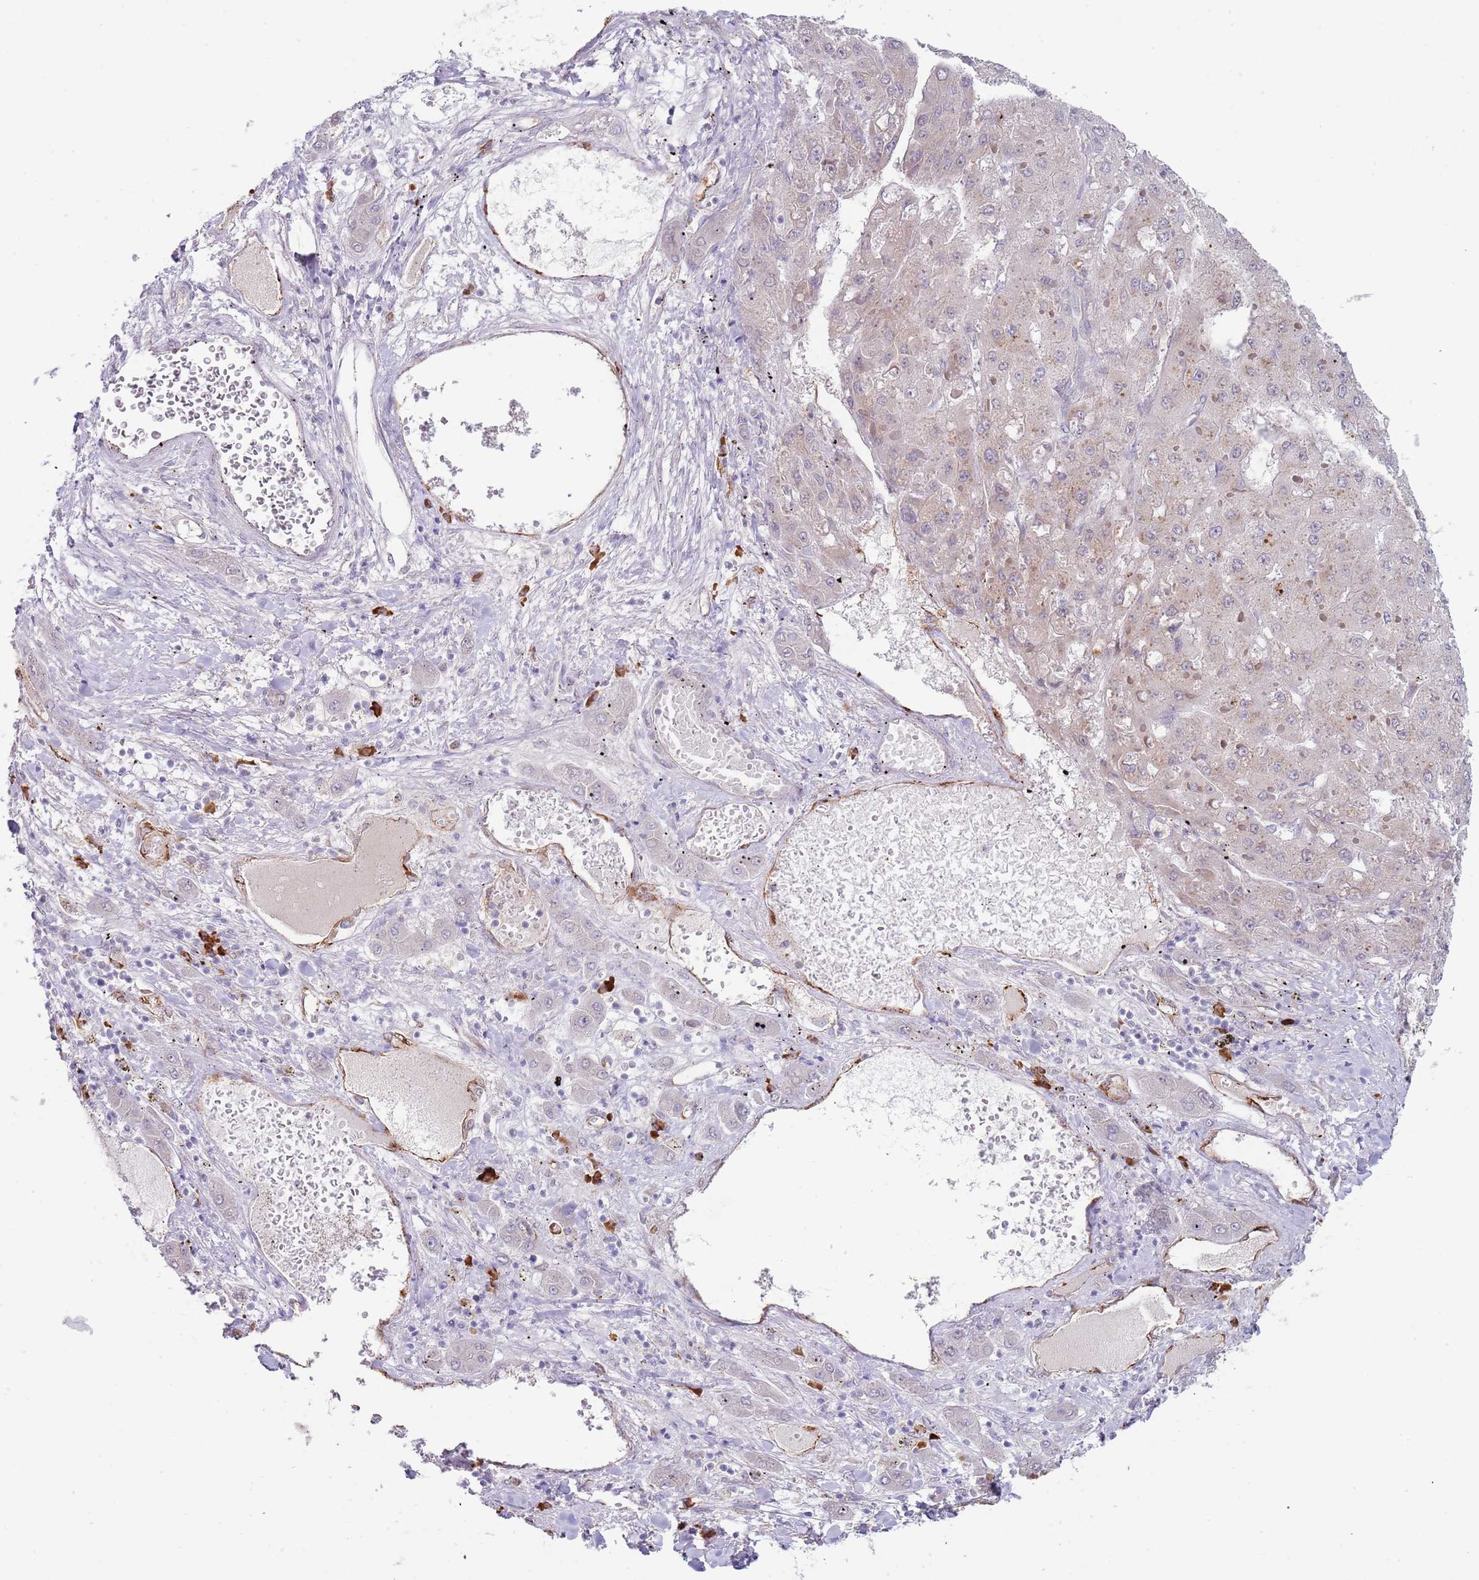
{"staining": {"intensity": "weak", "quantity": "<25%", "location": "cytoplasmic/membranous"}, "tissue": "liver cancer", "cell_type": "Tumor cells", "image_type": "cancer", "snomed": [{"axis": "morphology", "description": "Carcinoma, Hepatocellular, NOS"}, {"axis": "topography", "description": "Liver"}], "caption": "Immunohistochemistry photomicrograph of neoplastic tissue: human liver hepatocellular carcinoma stained with DAB (3,3'-diaminobenzidine) reveals no significant protein staining in tumor cells. (Immunohistochemistry (ihc), brightfield microscopy, high magnification).", "gene": "TNRC6C", "patient": {"sex": "female", "age": 73}}